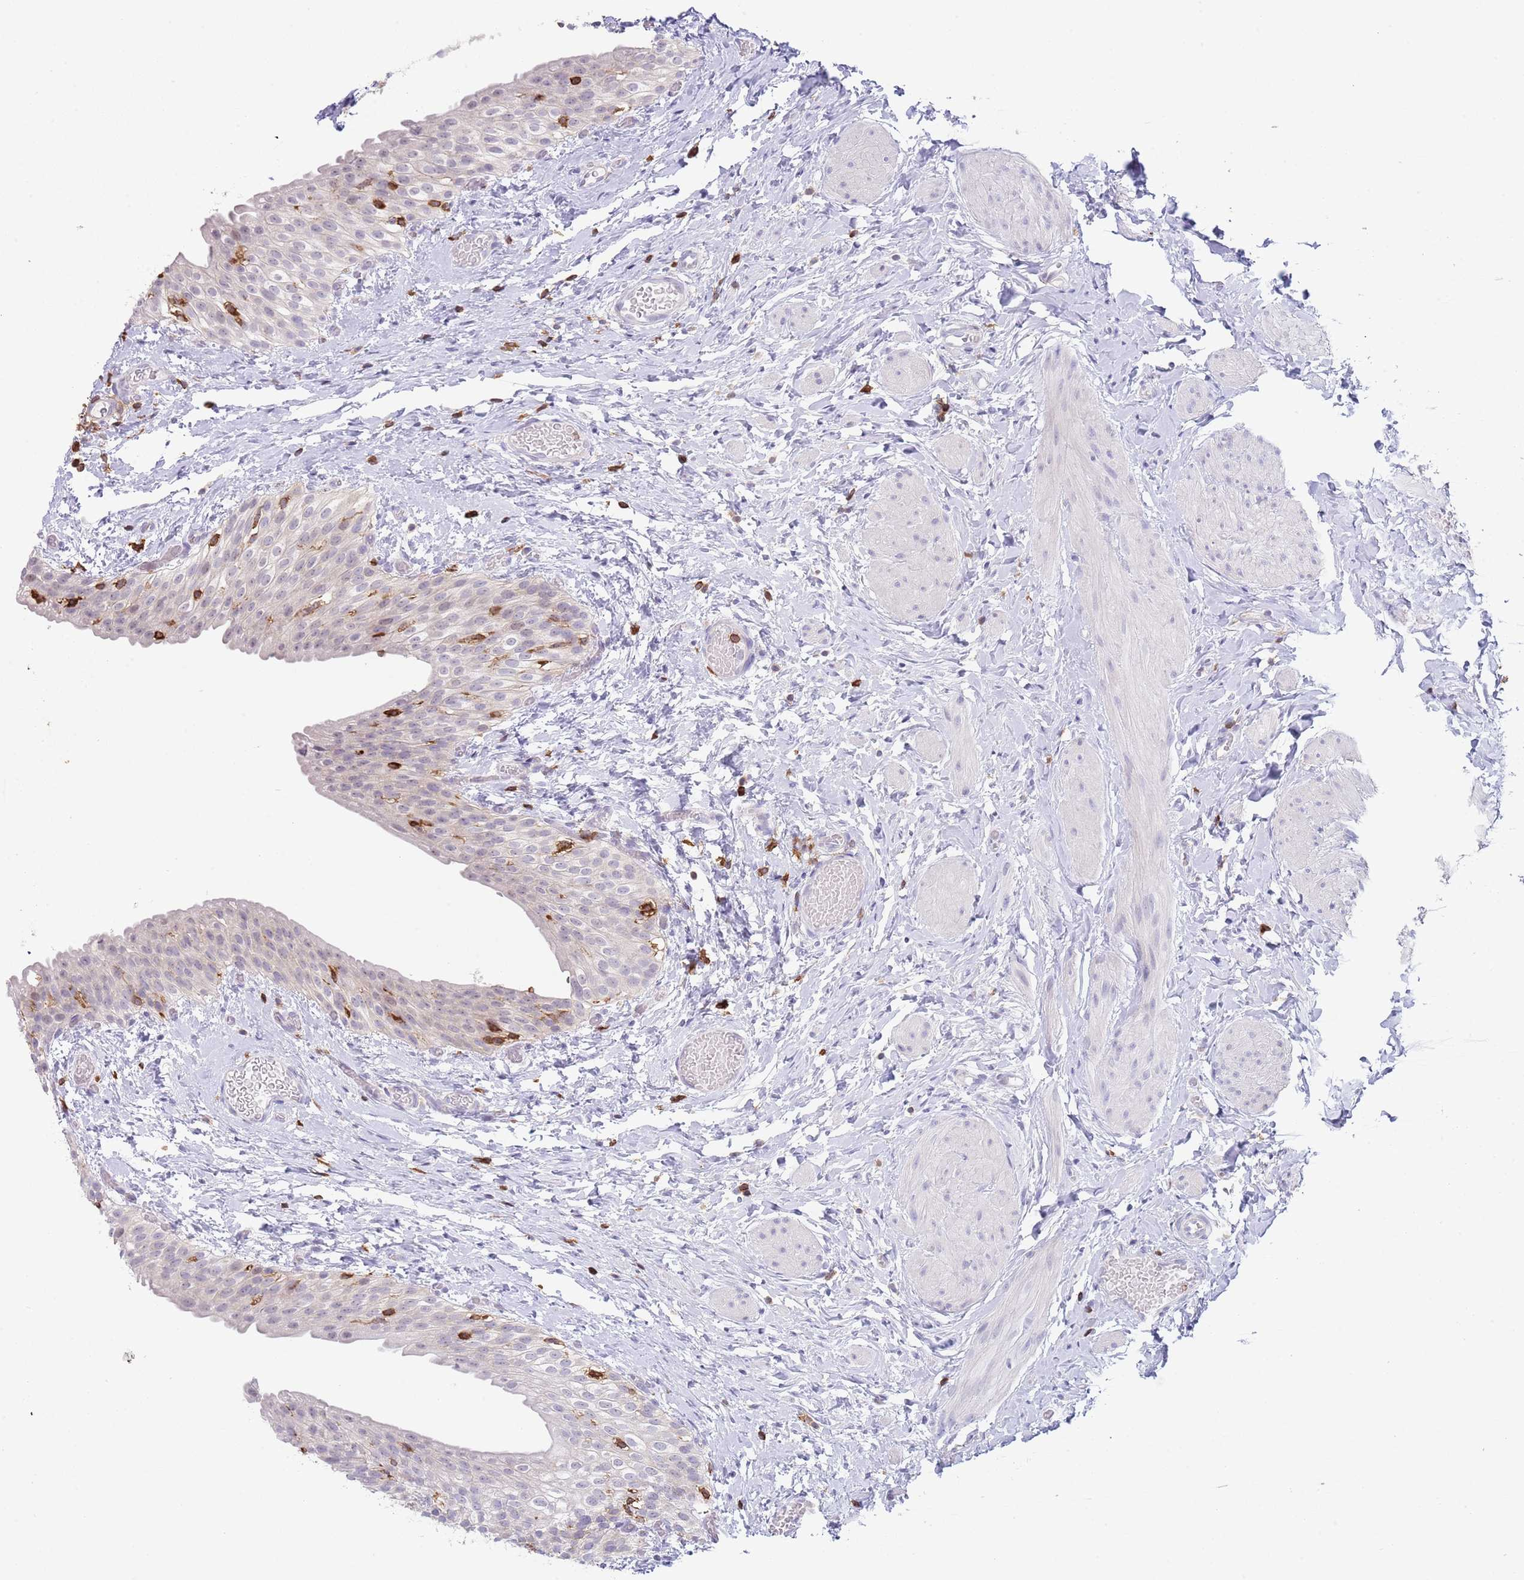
{"staining": {"intensity": "negative", "quantity": "none", "location": "none"}, "tissue": "urinary bladder", "cell_type": "Urothelial cells", "image_type": "normal", "snomed": [{"axis": "morphology", "description": "Normal tissue, NOS"}, {"axis": "topography", "description": "Urinary bladder"}], "caption": "This histopathology image is of normal urinary bladder stained with IHC to label a protein in brown with the nuclei are counter-stained blue. There is no expression in urothelial cells.", "gene": "LPXN", "patient": {"sex": "male", "age": 1}}